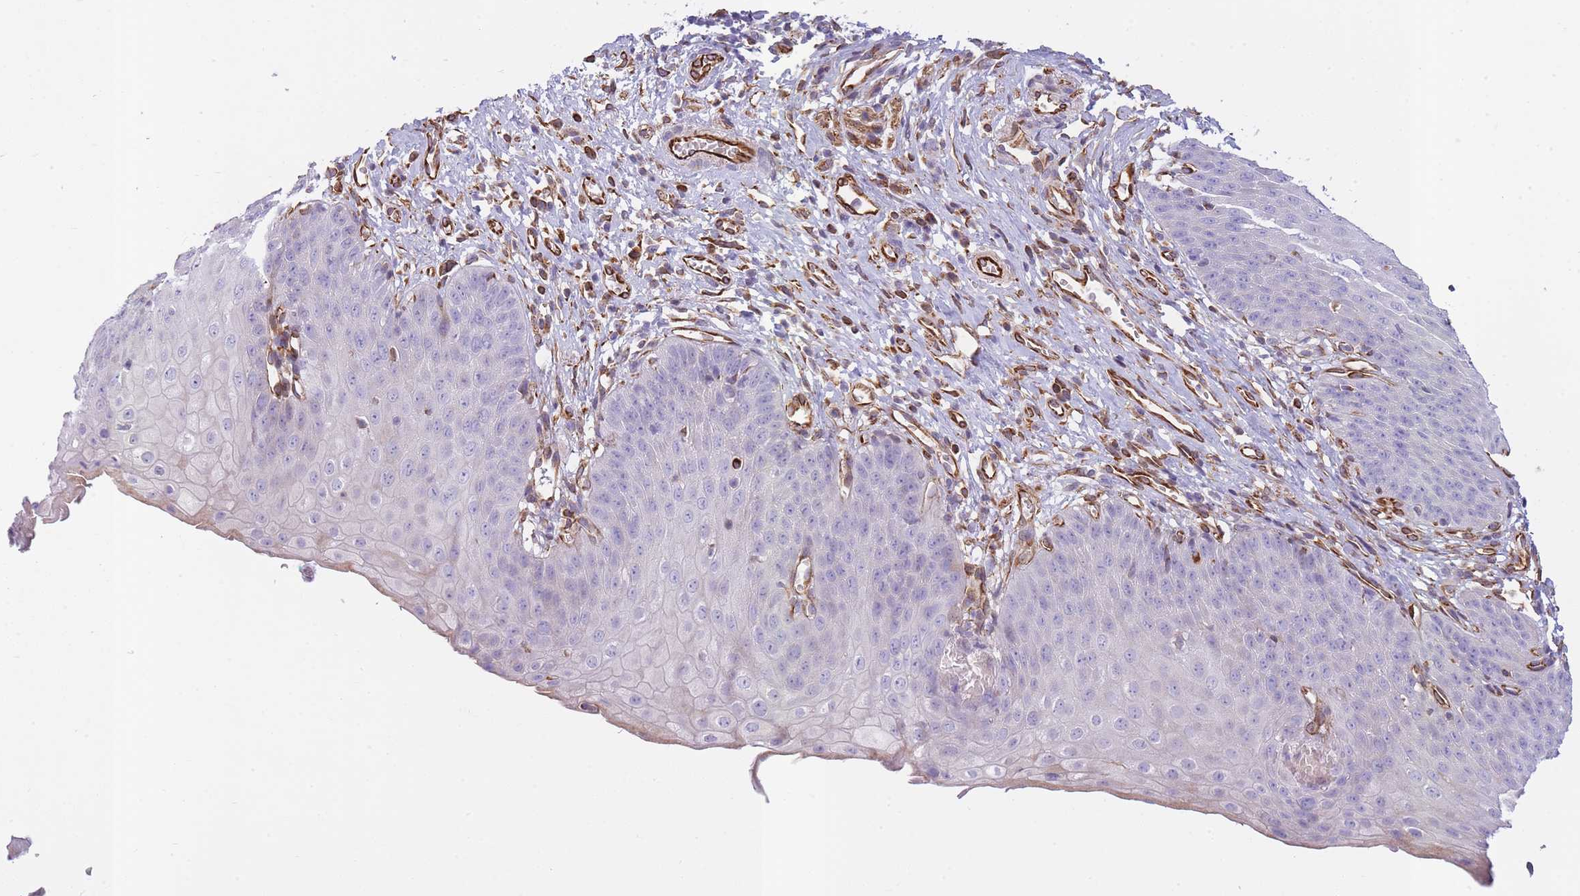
{"staining": {"intensity": "negative", "quantity": "none", "location": "none"}, "tissue": "esophagus", "cell_type": "Squamous epithelial cells", "image_type": "normal", "snomed": [{"axis": "morphology", "description": "Normal tissue, NOS"}, {"axis": "topography", "description": "Esophagus"}], "caption": "Image shows no protein positivity in squamous epithelial cells of benign esophagus. Brightfield microscopy of immunohistochemistry (IHC) stained with DAB (brown) and hematoxylin (blue), captured at high magnification.", "gene": "ECPAS", "patient": {"sex": "male", "age": 71}}